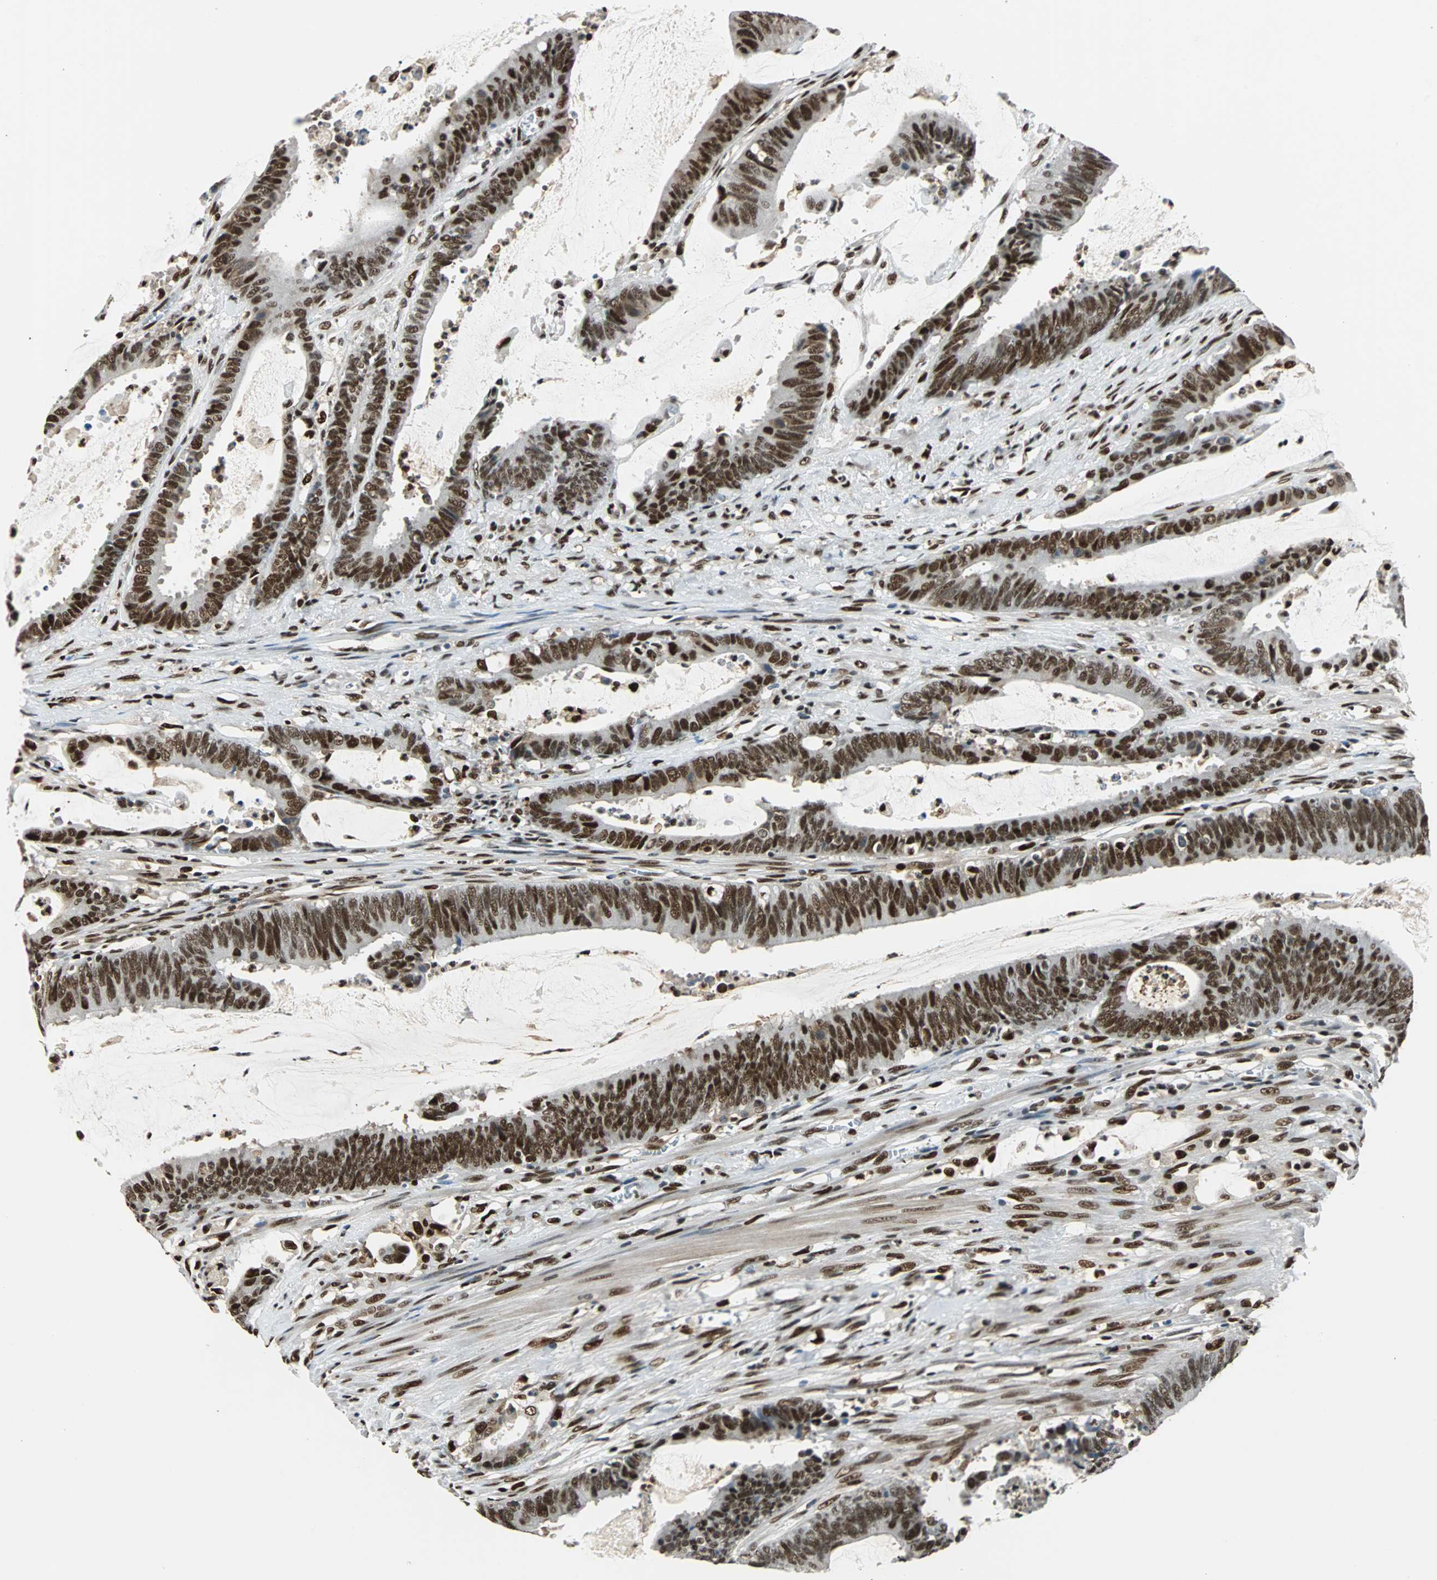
{"staining": {"intensity": "strong", "quantity": ">75%", "location": "nuclear"}, "tissue": "colorectal cancer", "cell_type": "Tumor cells", "image_type": "cancer", "snomed": [{"axis": "morphology", "description": "Adenocarcinoma, NOS"}, {"axis": "topography", "description": "Rectum"}], "caption": "There is high levels of strong nuclear expression in tumor cells of colorectal cancer (adenocarcinoma), as demonstrated by immunohistochemical staining (brown color).", "gene": "XRCC4", "patient": {"sex": "female", "age": 66}}